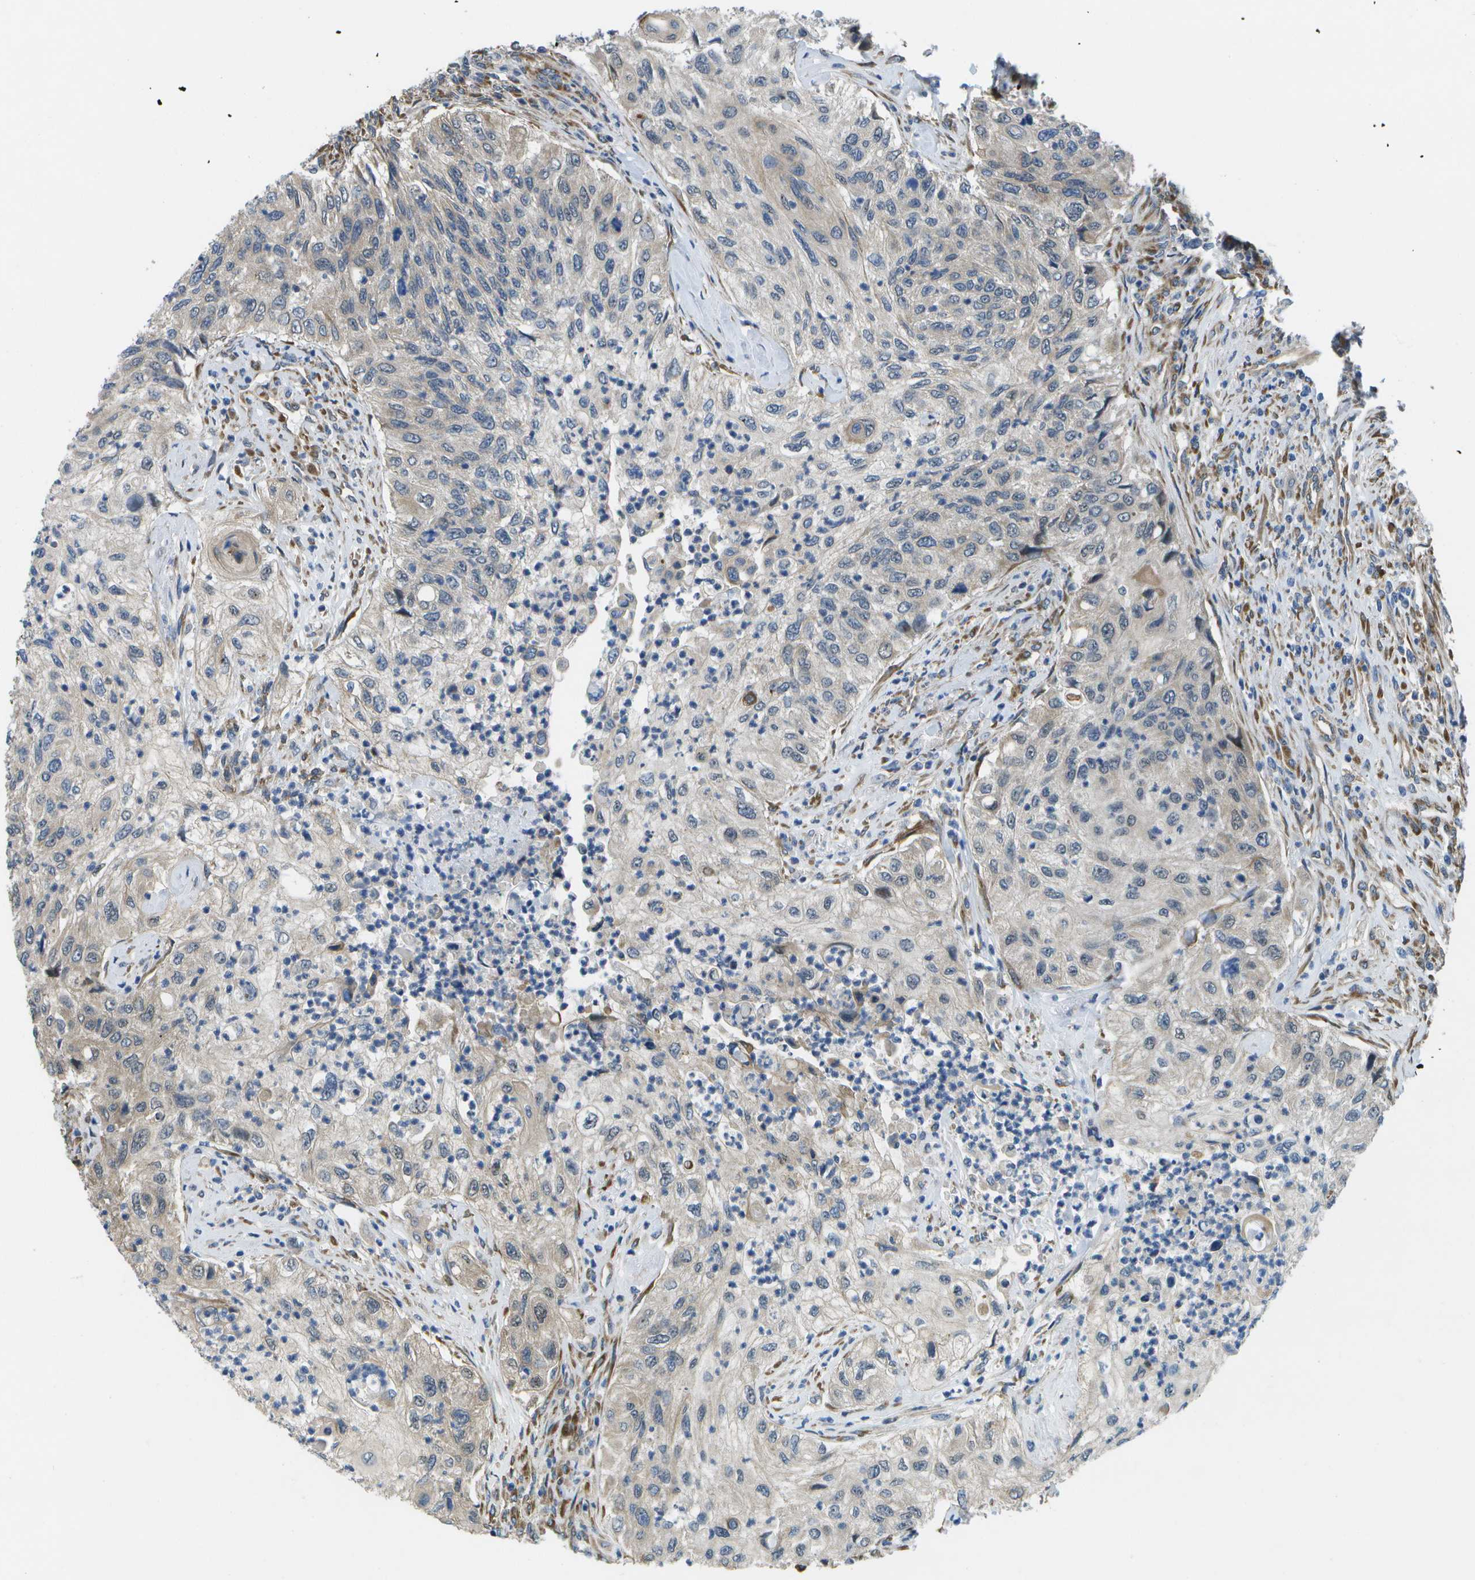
{"staining": {"intensity": "weak", "quantity": "<25%", "location": "cytoplasmic/membranous"}, "tissue": "urothelial cancer", "cell_type": "Tumor cells", "image_type": "cancer", "snomed": [{"axis": "morphology", "description": "Urothelial carcinoma, High grade"}, {"axis": "topography", "description": "Urinary bladder"}], "caption": "There is no significant positivity in tumor cells of urothelial cancer.", "gene": "P3H1", "patient": {"sex": "female", "age": 60}}